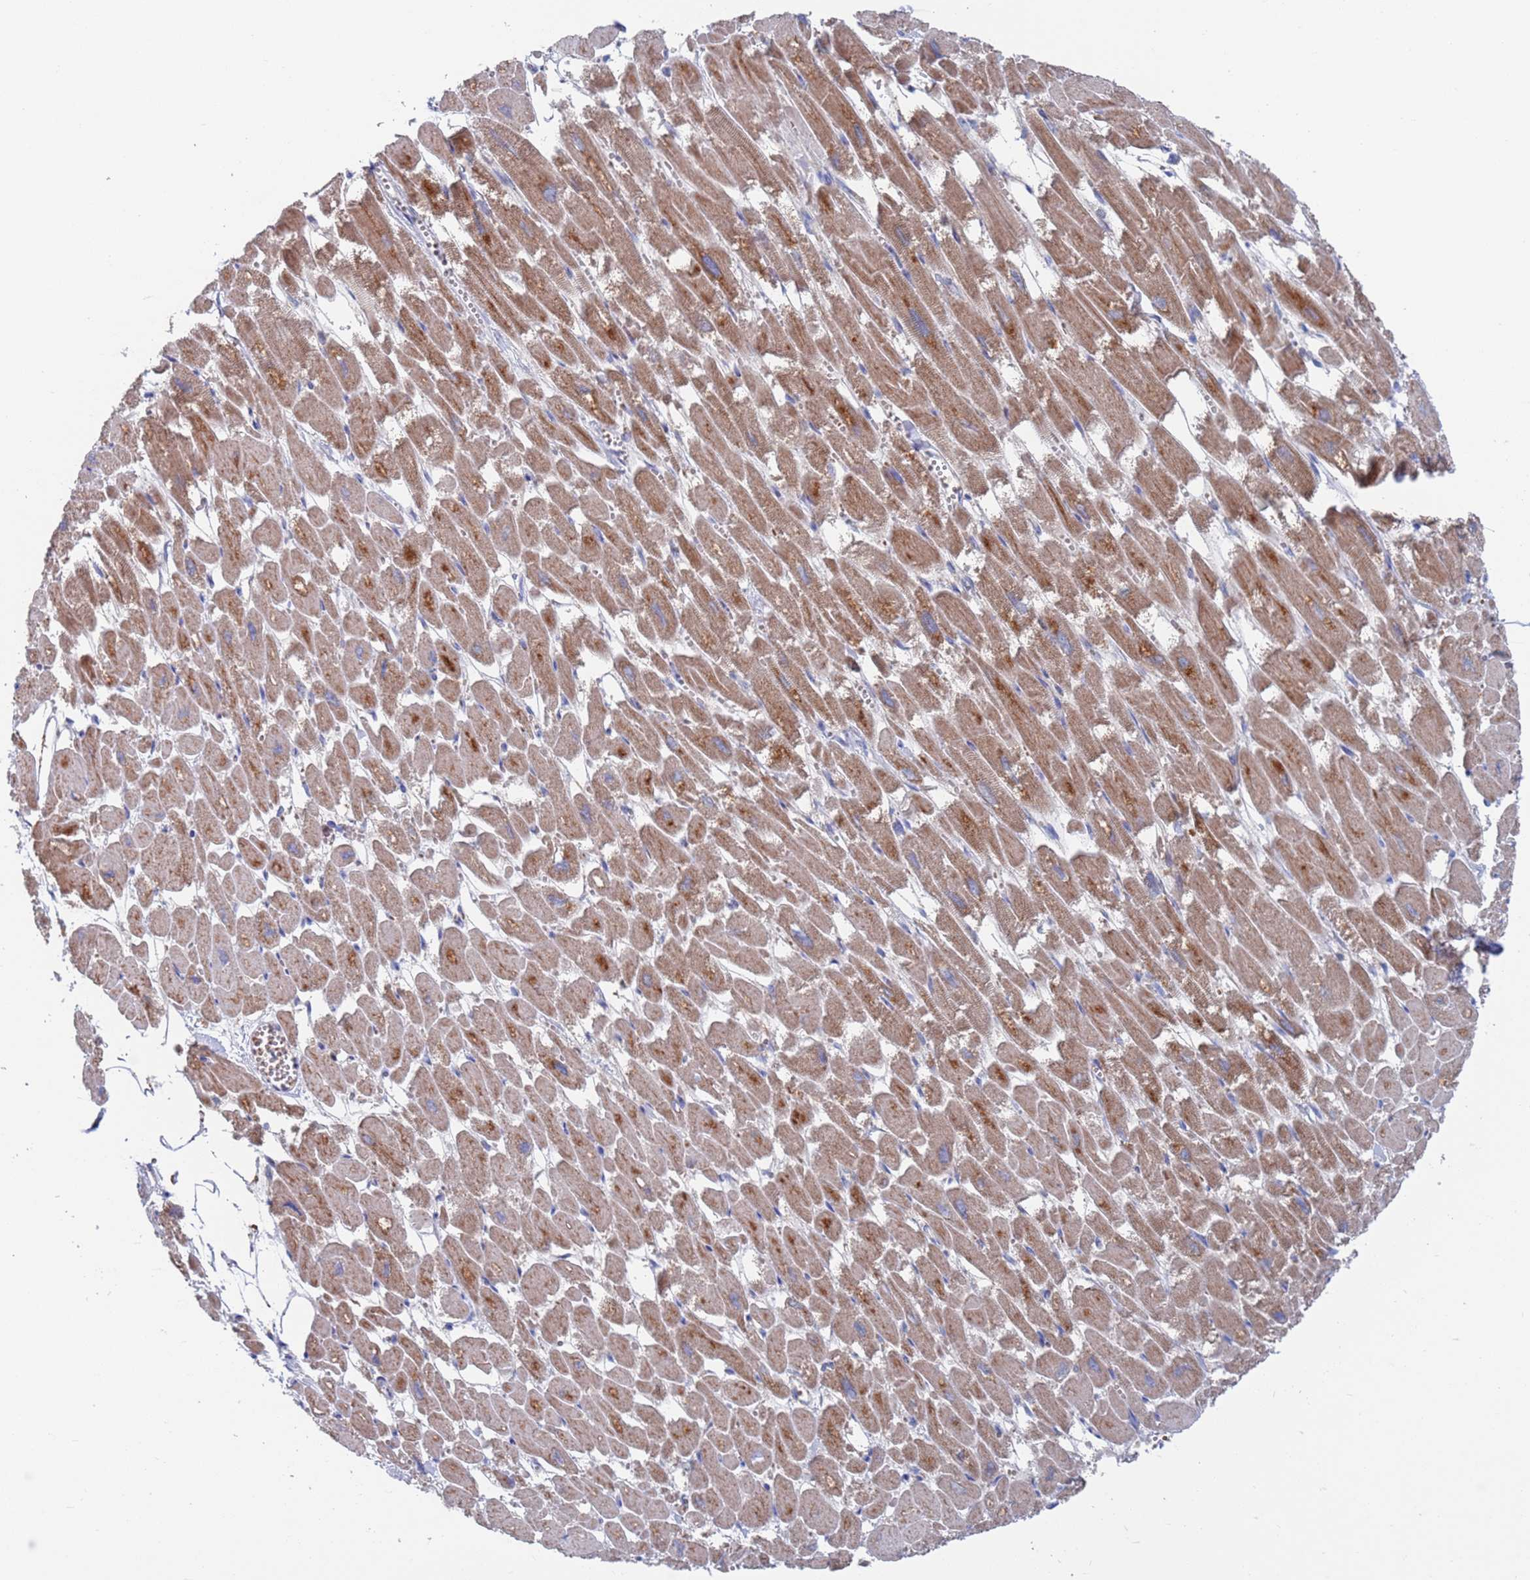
{"staining": {"intensity": "moderate", "quantity": ">75%", "location": "cytoplasmic/membranous"}, "tissue": "heart muscle", "cell_type": "Cardiomyocytes", "image_type": "normal", "snomed": [{"axis": "morphology", "description": "Normal tissue, NOS"}, {"axis": "topography", "description": "Heart"}], "caption": "Immunohistochemical staining of unremarkable human heart muscle demonstrates medium levels of moderate cytoplasmic/membranous positivity in approximately >75% of cardiomyocytes. Using DAB (3,3'-diaminobenzidine) (brown) and hematoxylin (blue) stains, captured at high magnification using brightfield microscopy.", "gene": "CHCHD6", "patient": {"sex": "male", "age": 54}}